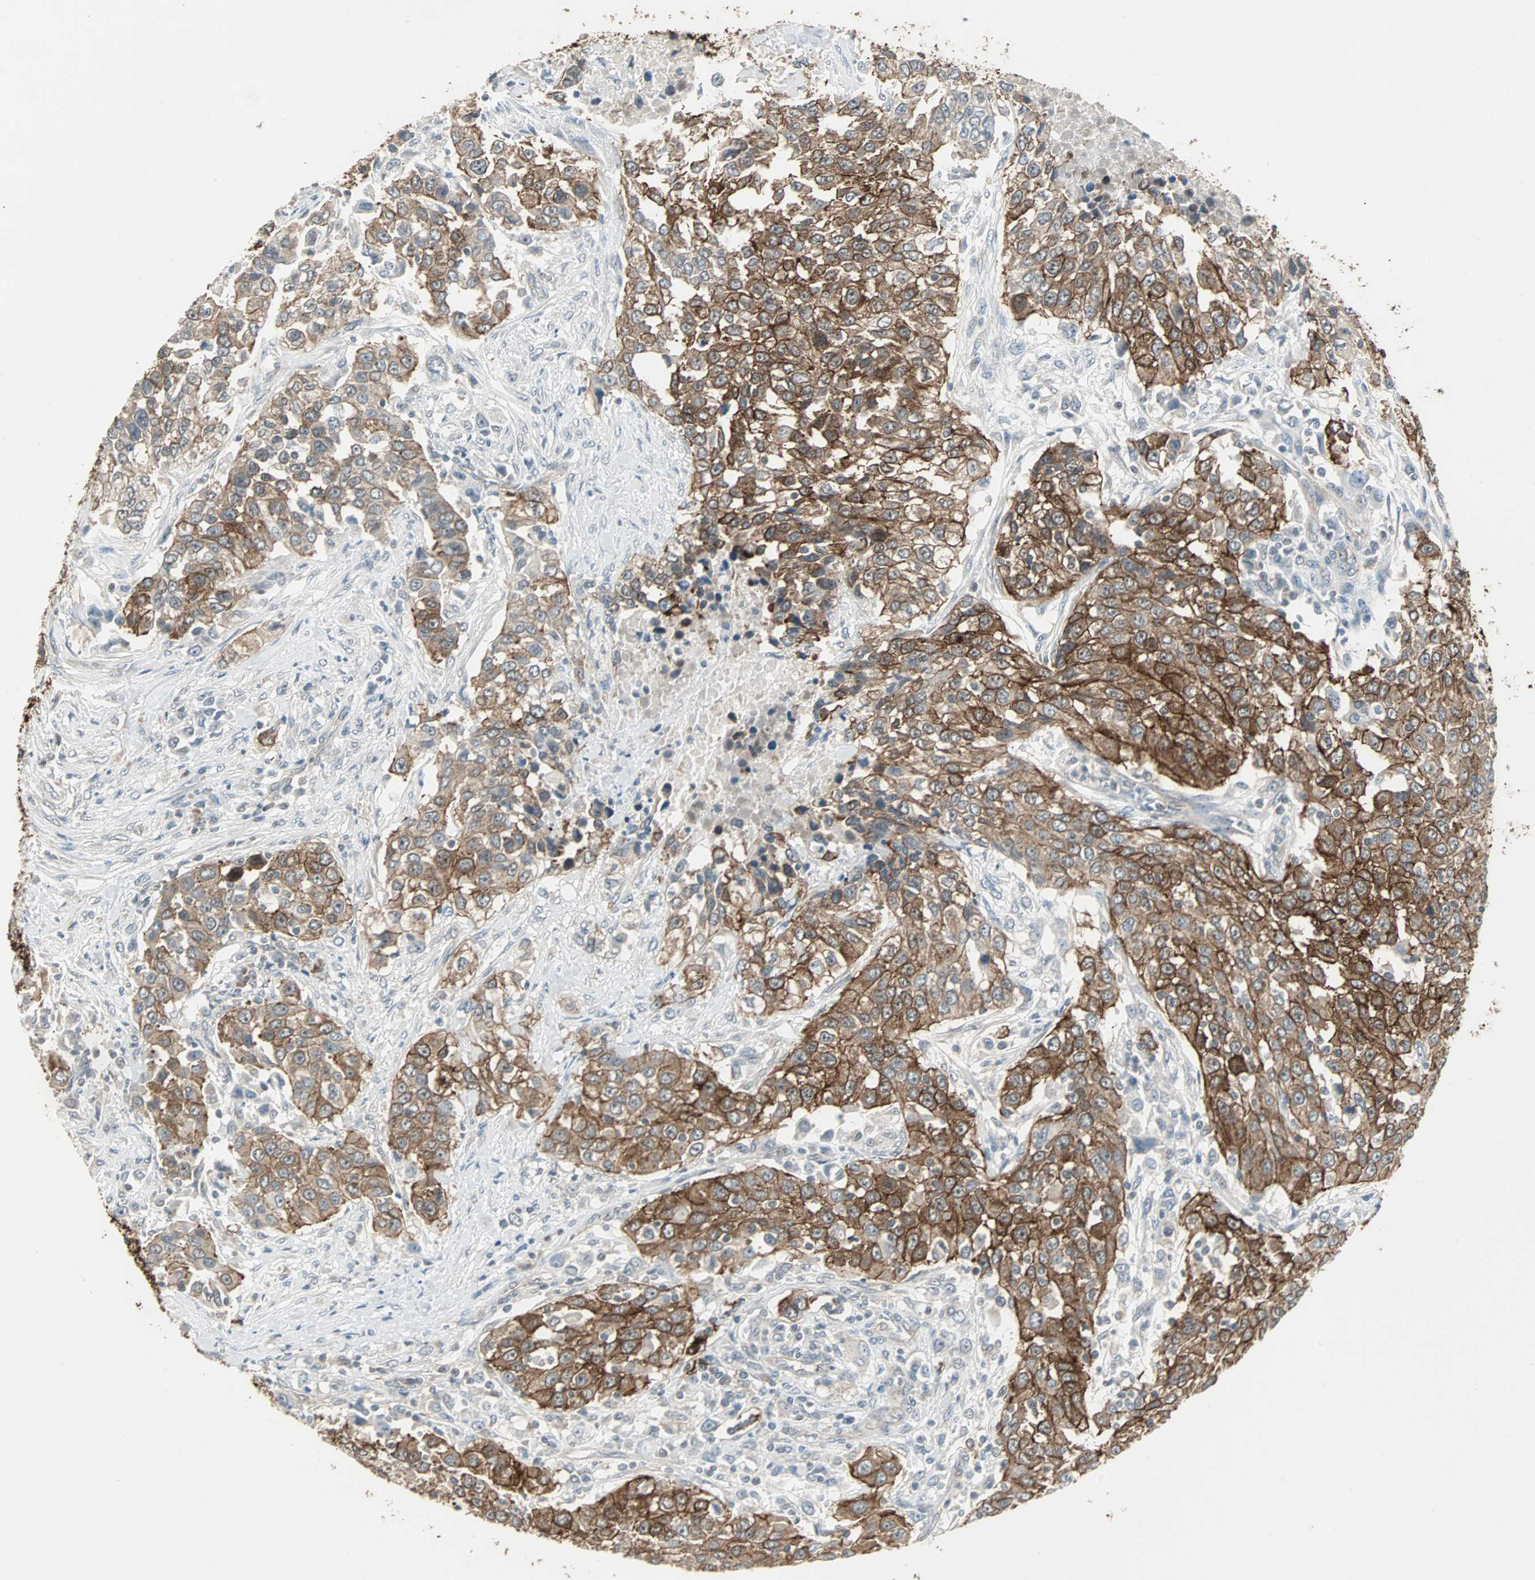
{"staining": {"intensity": "strong", "quantity": ">75%", "location": "cytoplasmic/membranous"}, "tissue": "urothelial cancer", "cell_type": "Tumor cells", "image_type": "cancer", "snomed": [{"axis": "morphology", "description": "Urothelial carcinoma, High grade"}, {"axis": "topography", "description": "Urinary bladder"}], "caption": "Immunohistochemical staining of urothelial cancer reveals high levels of strong cytoplasmic/membranous positivity in approximately >75% of tumor cells.", "gene": "CMC2", "patient": {"sex": "female", "age": 80}}